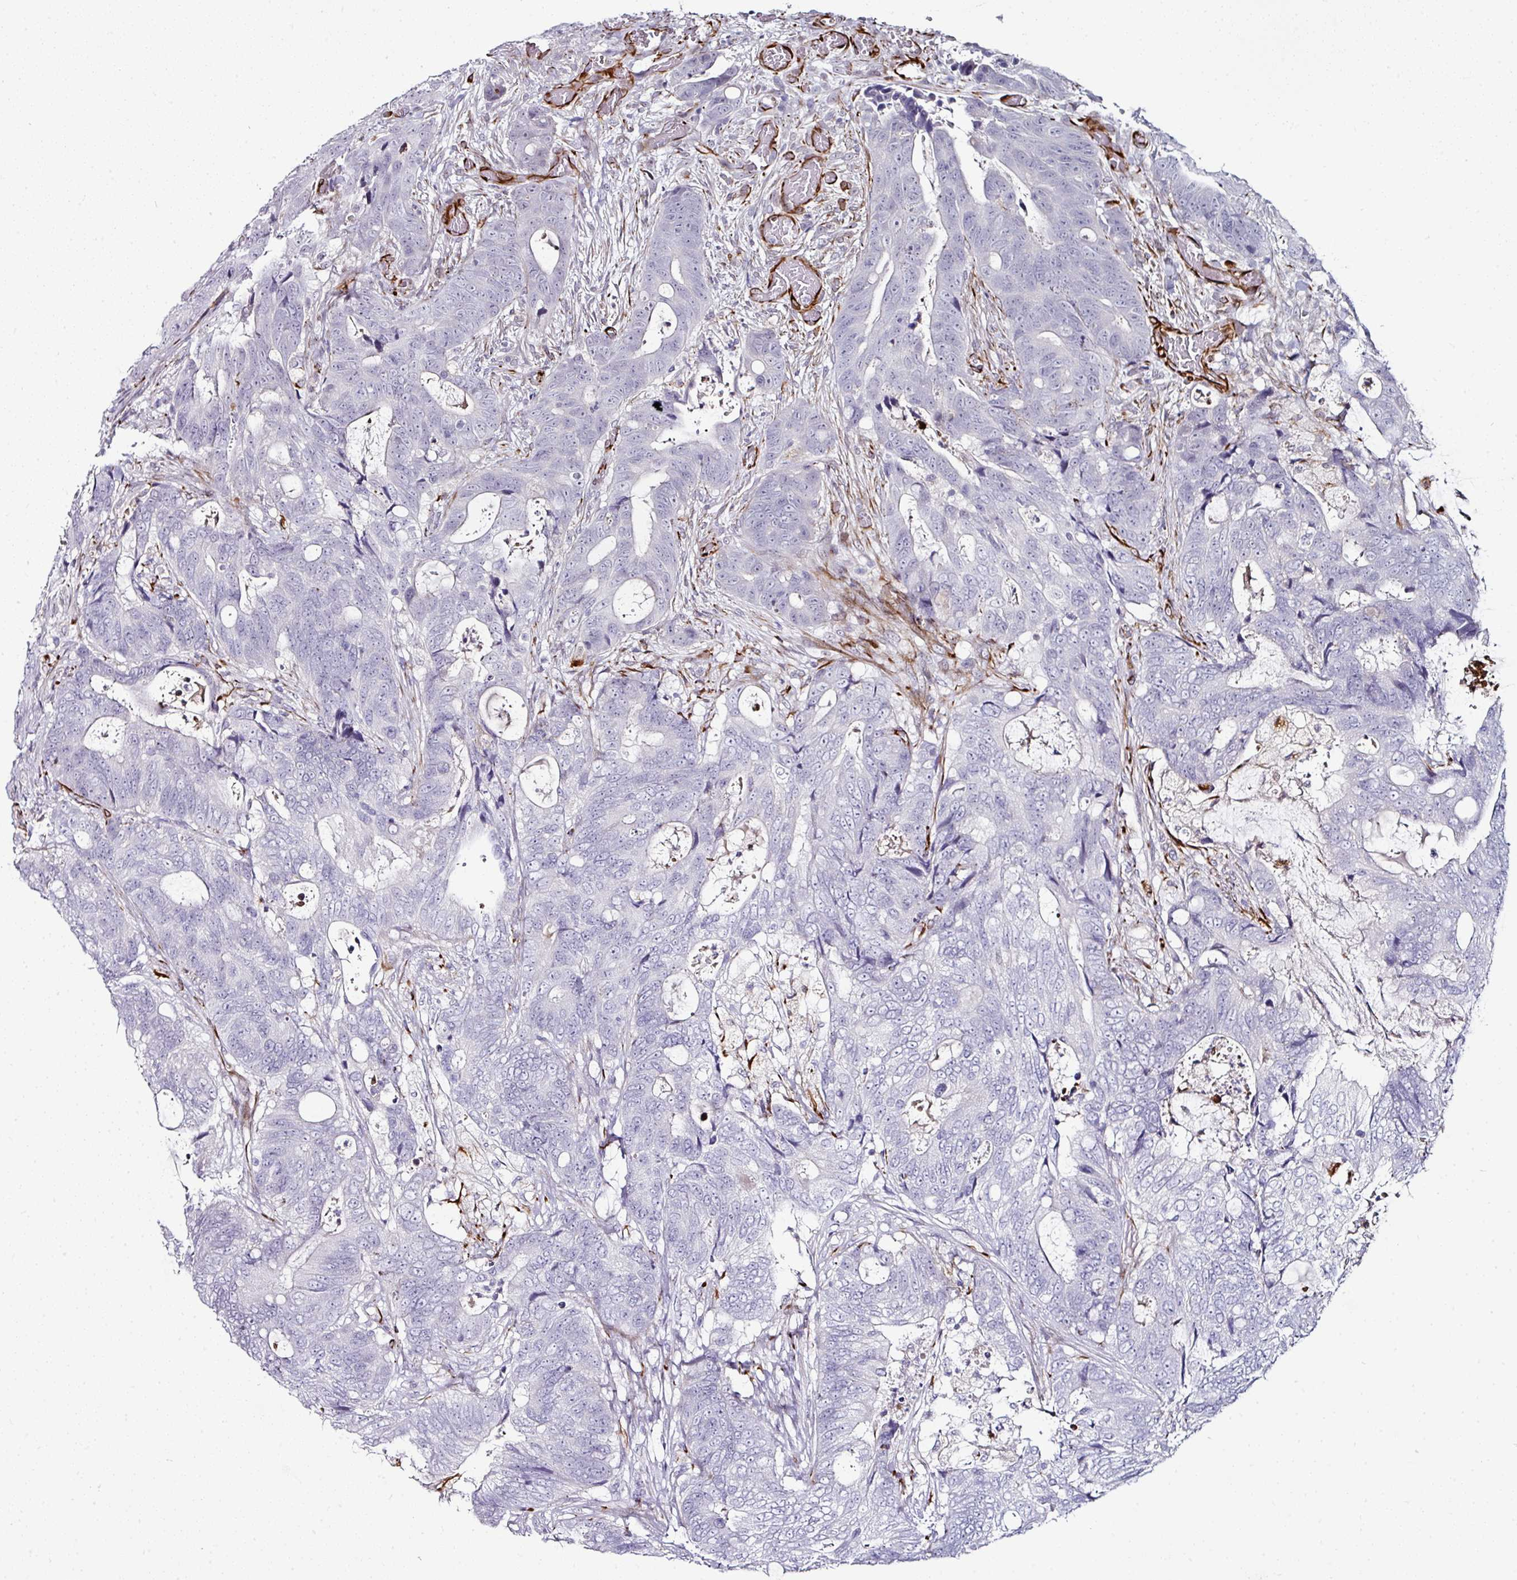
{"staining": {"intensity": "negative", "quantity": "none", "location": "none"}, "tissue": "colorectal cancer", "cell_type": "Tumor cells", "image_type": "cancer", "snomed": [{"axis": "morphology", "description": "Adenocarcinoma, NOS"}, {"axis": "topography", "description": "Colon"}], "caption": "Micrograph shows no protein staining in tumor cells of adenocarcinoma (colorectal) tissue.", "gene": "TMPRSS9", "patient": {"sex": "female", "age": 82}}